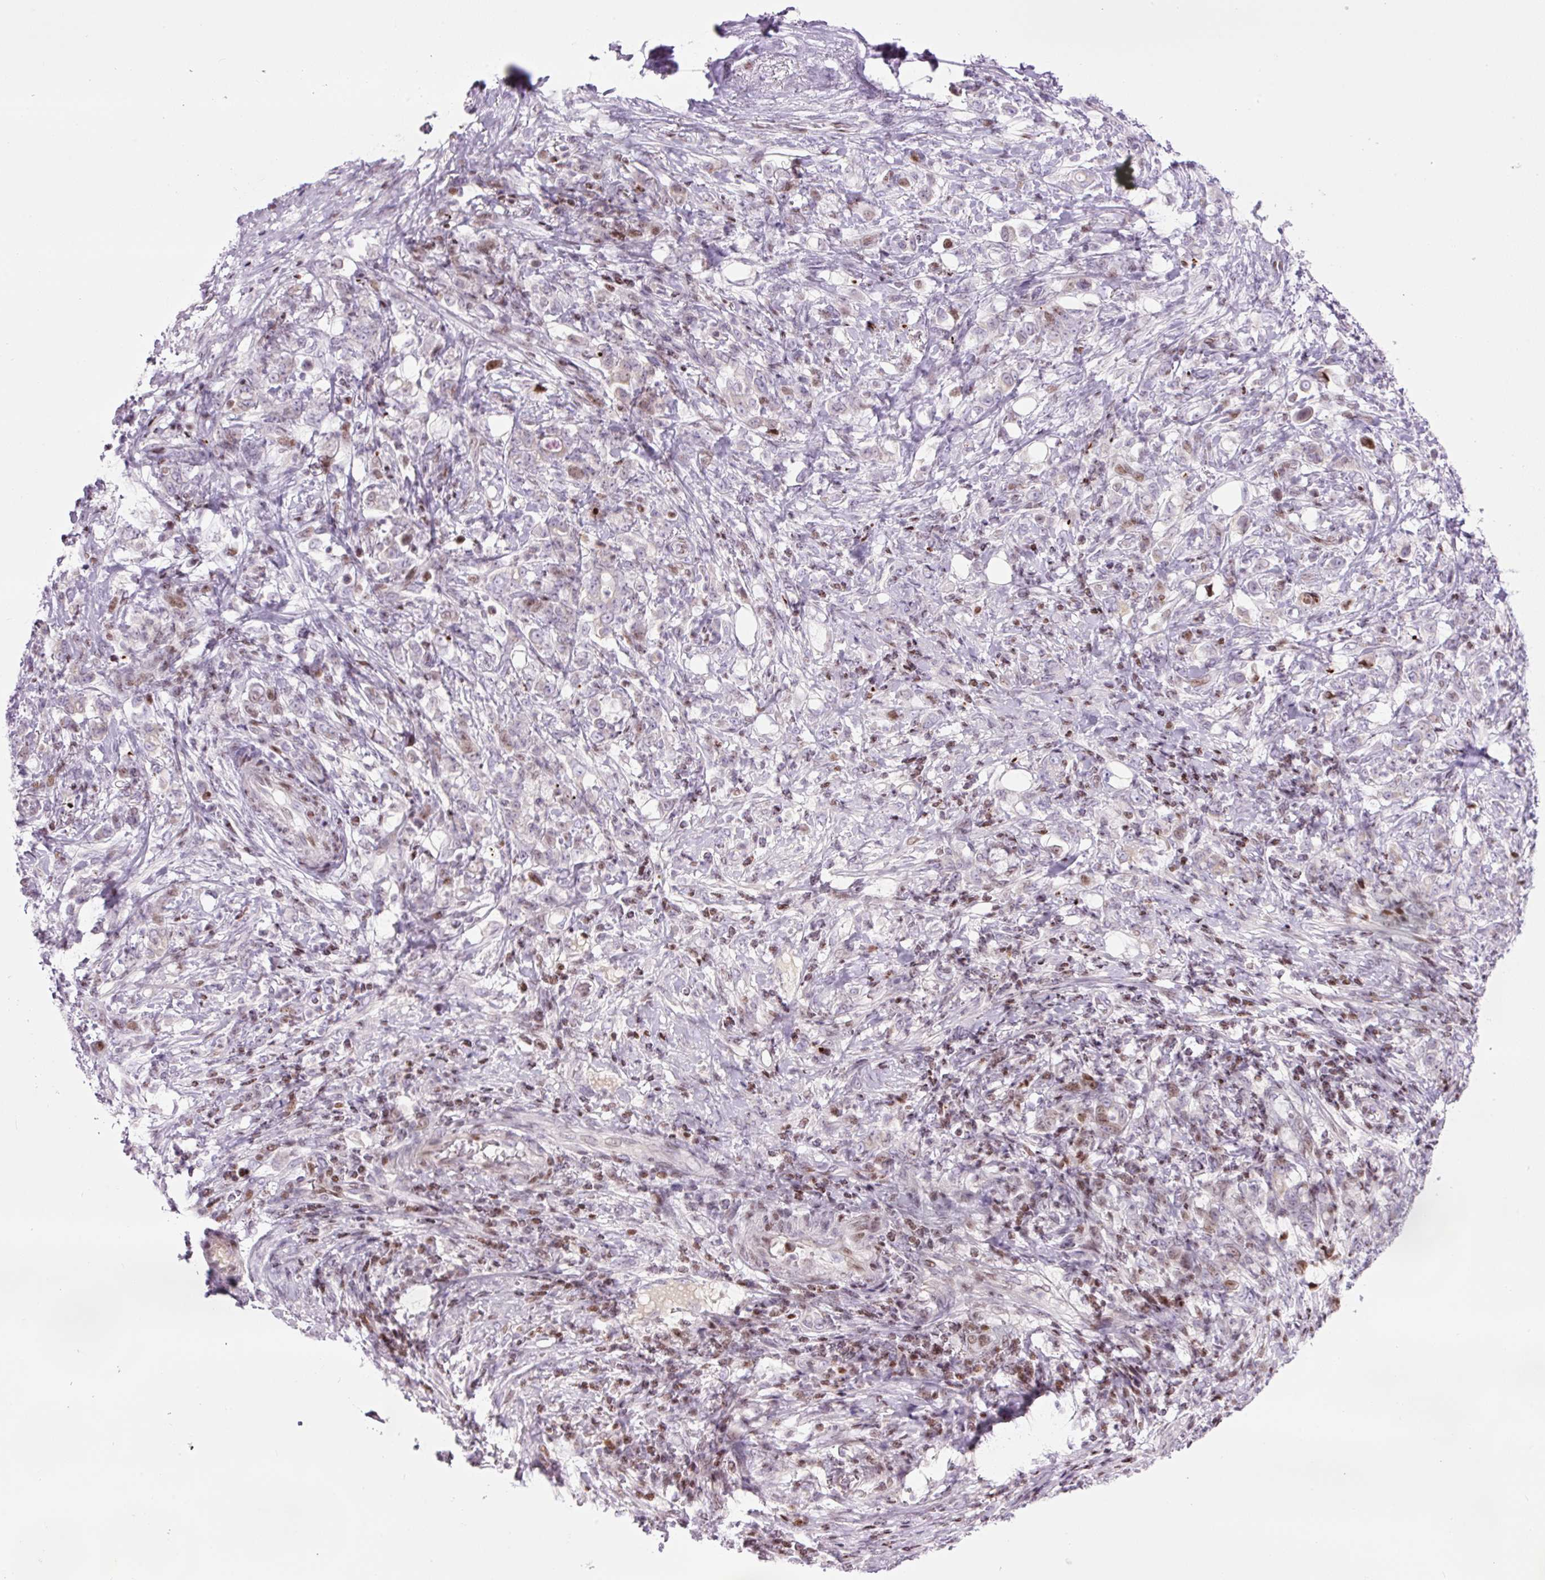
{"staining": {"intensity": "moderate", "quantity": "<25%", "location": "nuclear"}, "tissue": "stomach cancer", "cell_type": "Tumor cells", "image_type": "cancer", "snomed": [{"axis": "morphology", "description": "Adenocarcinoma, NOS"}, {"axis": "topography", "description": "Stomach"}], "caption": "Protein staining of adenocarcinoma (stomach) tissue demonstrates moderate nuclear staining in about <25% of tumor cells.", "gene": "TMEM177", "patient": {"sex": "female", "age": 79}}